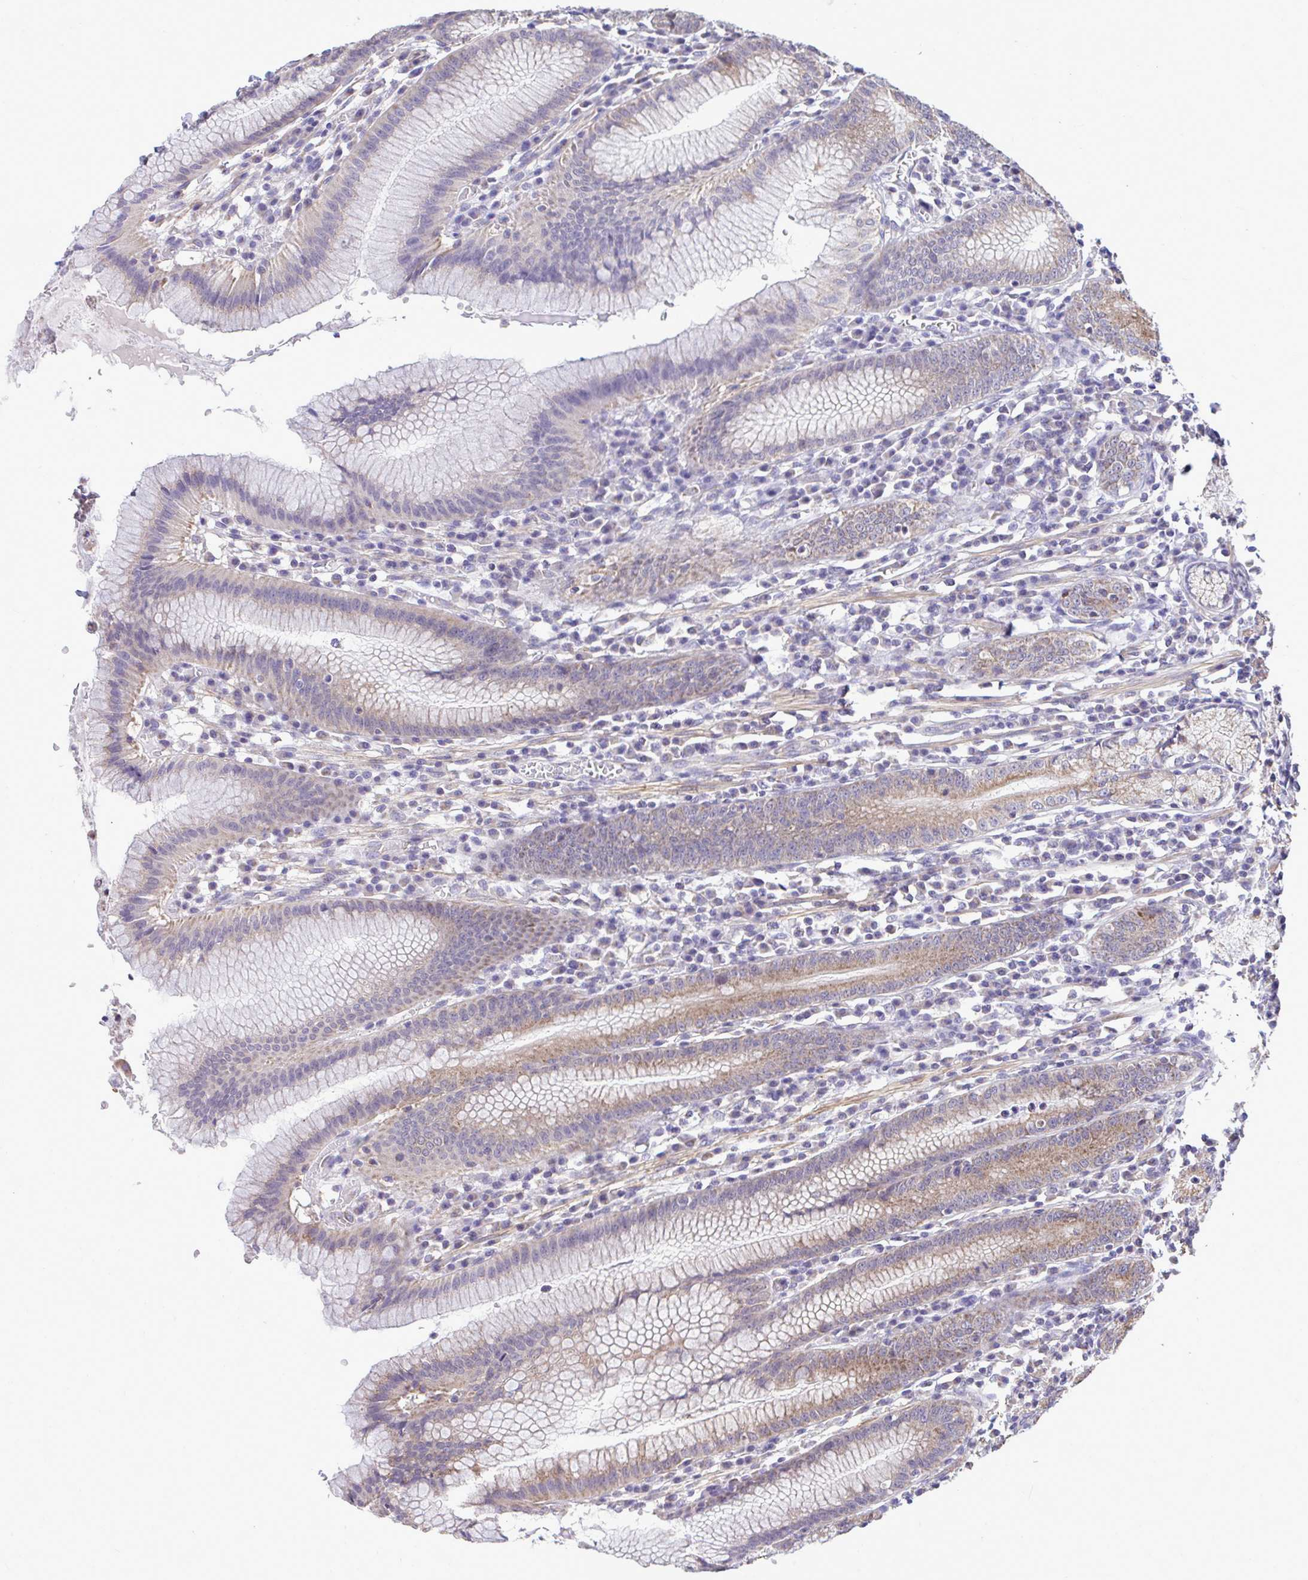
{"staining": {"intensity": "moderate", "quantity": "25%-75%", "location": "cytoplasmic/membranous"}, "tissue": "stomach", "cell_type": "Glandular cells", "image_type": "normal", "snomed": [{"axis": "morphology", "description": "Normal tissue, NOS"}, {"axis": "topography", "description": "Stomach"}], "caption": "Glandular cells demonstrate medium levels of moderate cytoplasmic/membranous positivity in approximately 25%-75% of cells in unremarkable stomach. Nuclei are stained in blue.", "gene": "ENSG00000269547", "patient": {"sex": "male", "age": 55}}